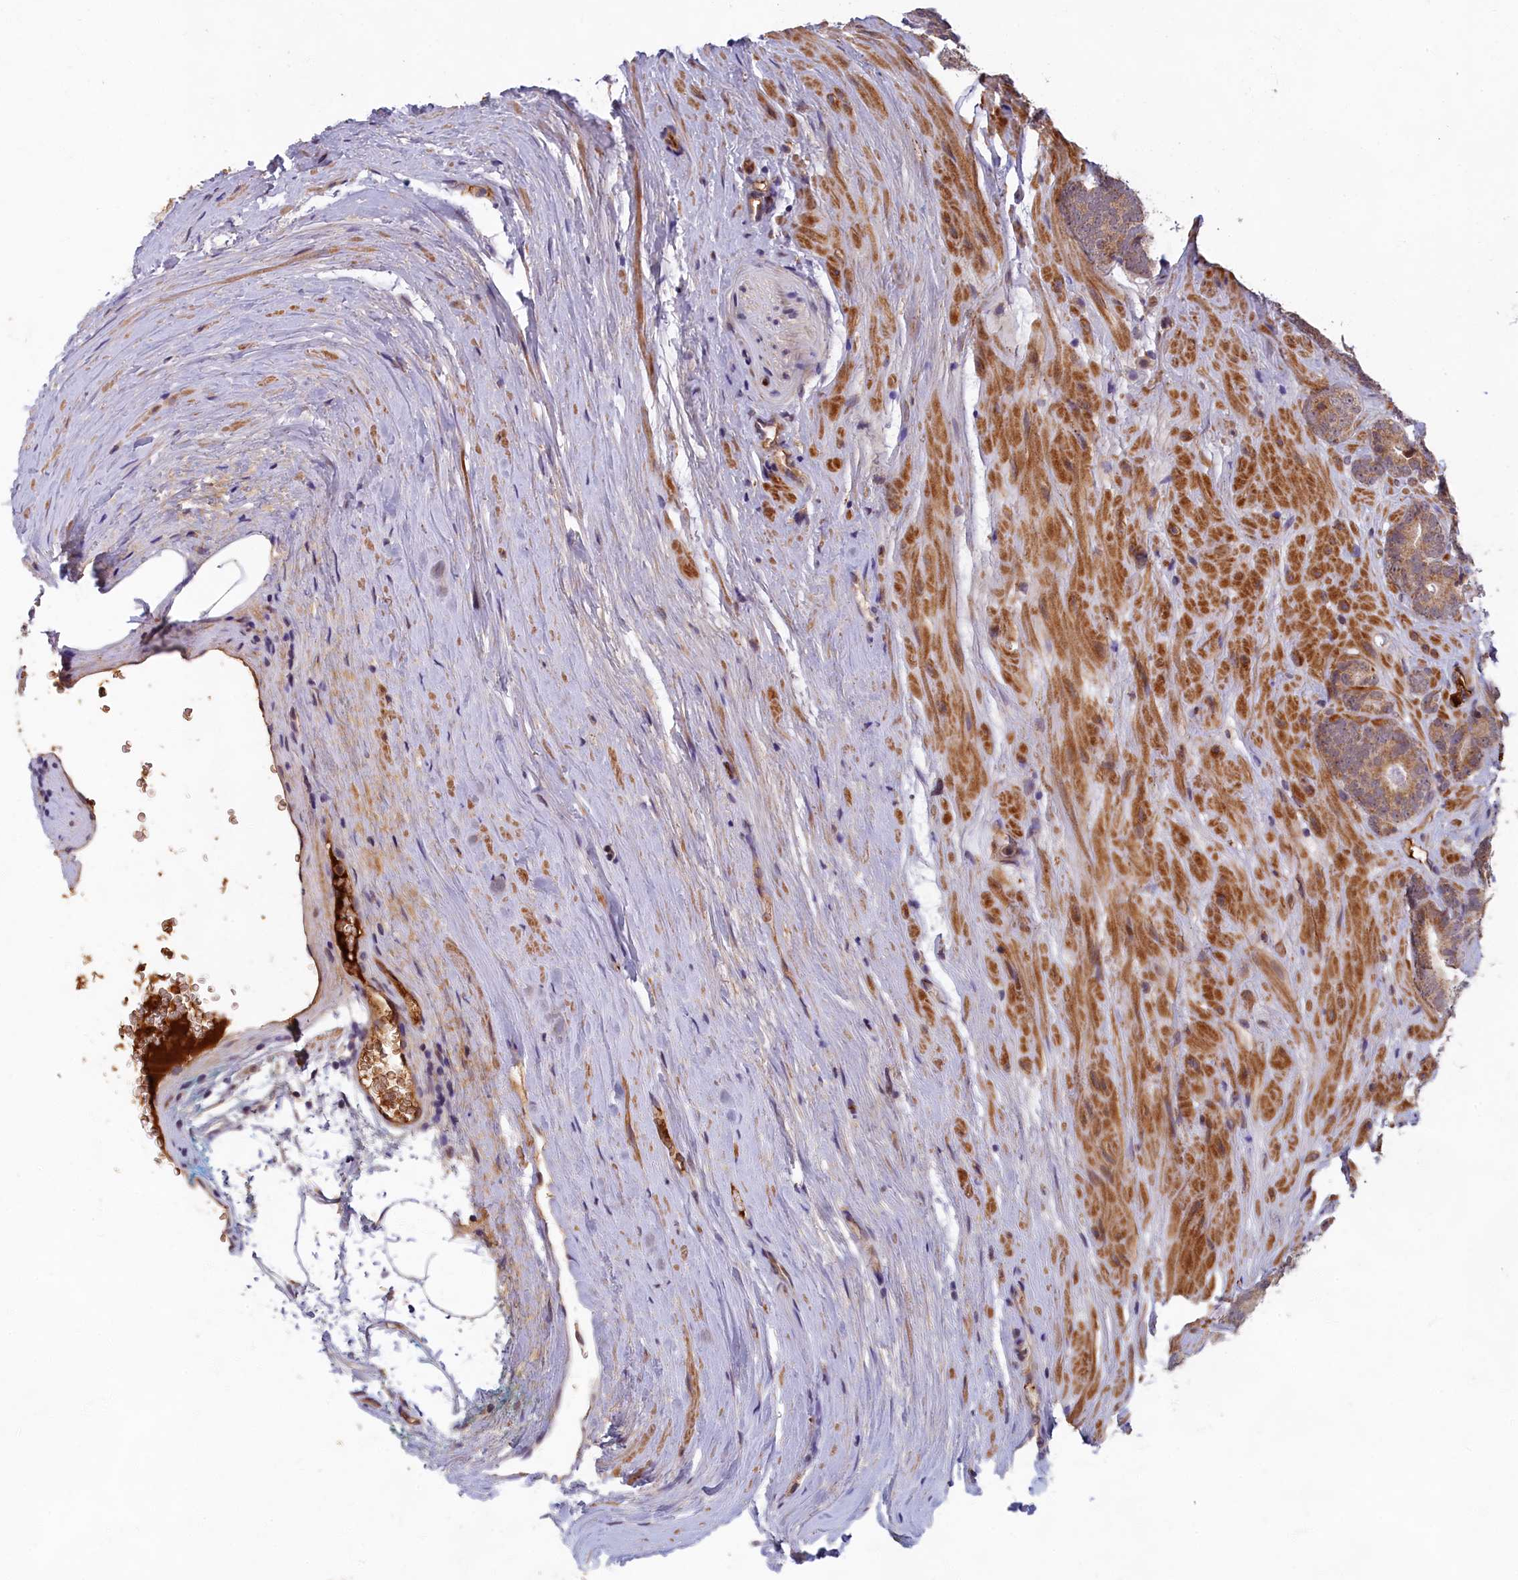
{"staining": {"intensity": "moderate", "quantity": ">75%", "location": "cytoplasmic/membranous"}, "tissue": "prostate cancer", "cell_type": "Tumor cells", "image_type": "cancer", "snomed": [{"axis": "morphology", "description": "Adenocarcinoma, High grade"}, {"axis": "topography", "description": "Prostate"}], "caption": "About >75% of tumor cells in human prostate adenocarcinoma (high-grade) exhibit moderate cytoplasmic/membranous protein staining as visualized by brown immunohistochemical staining.", "gene": "EARS2", "patient": {"sex": "male", "age": 63}}